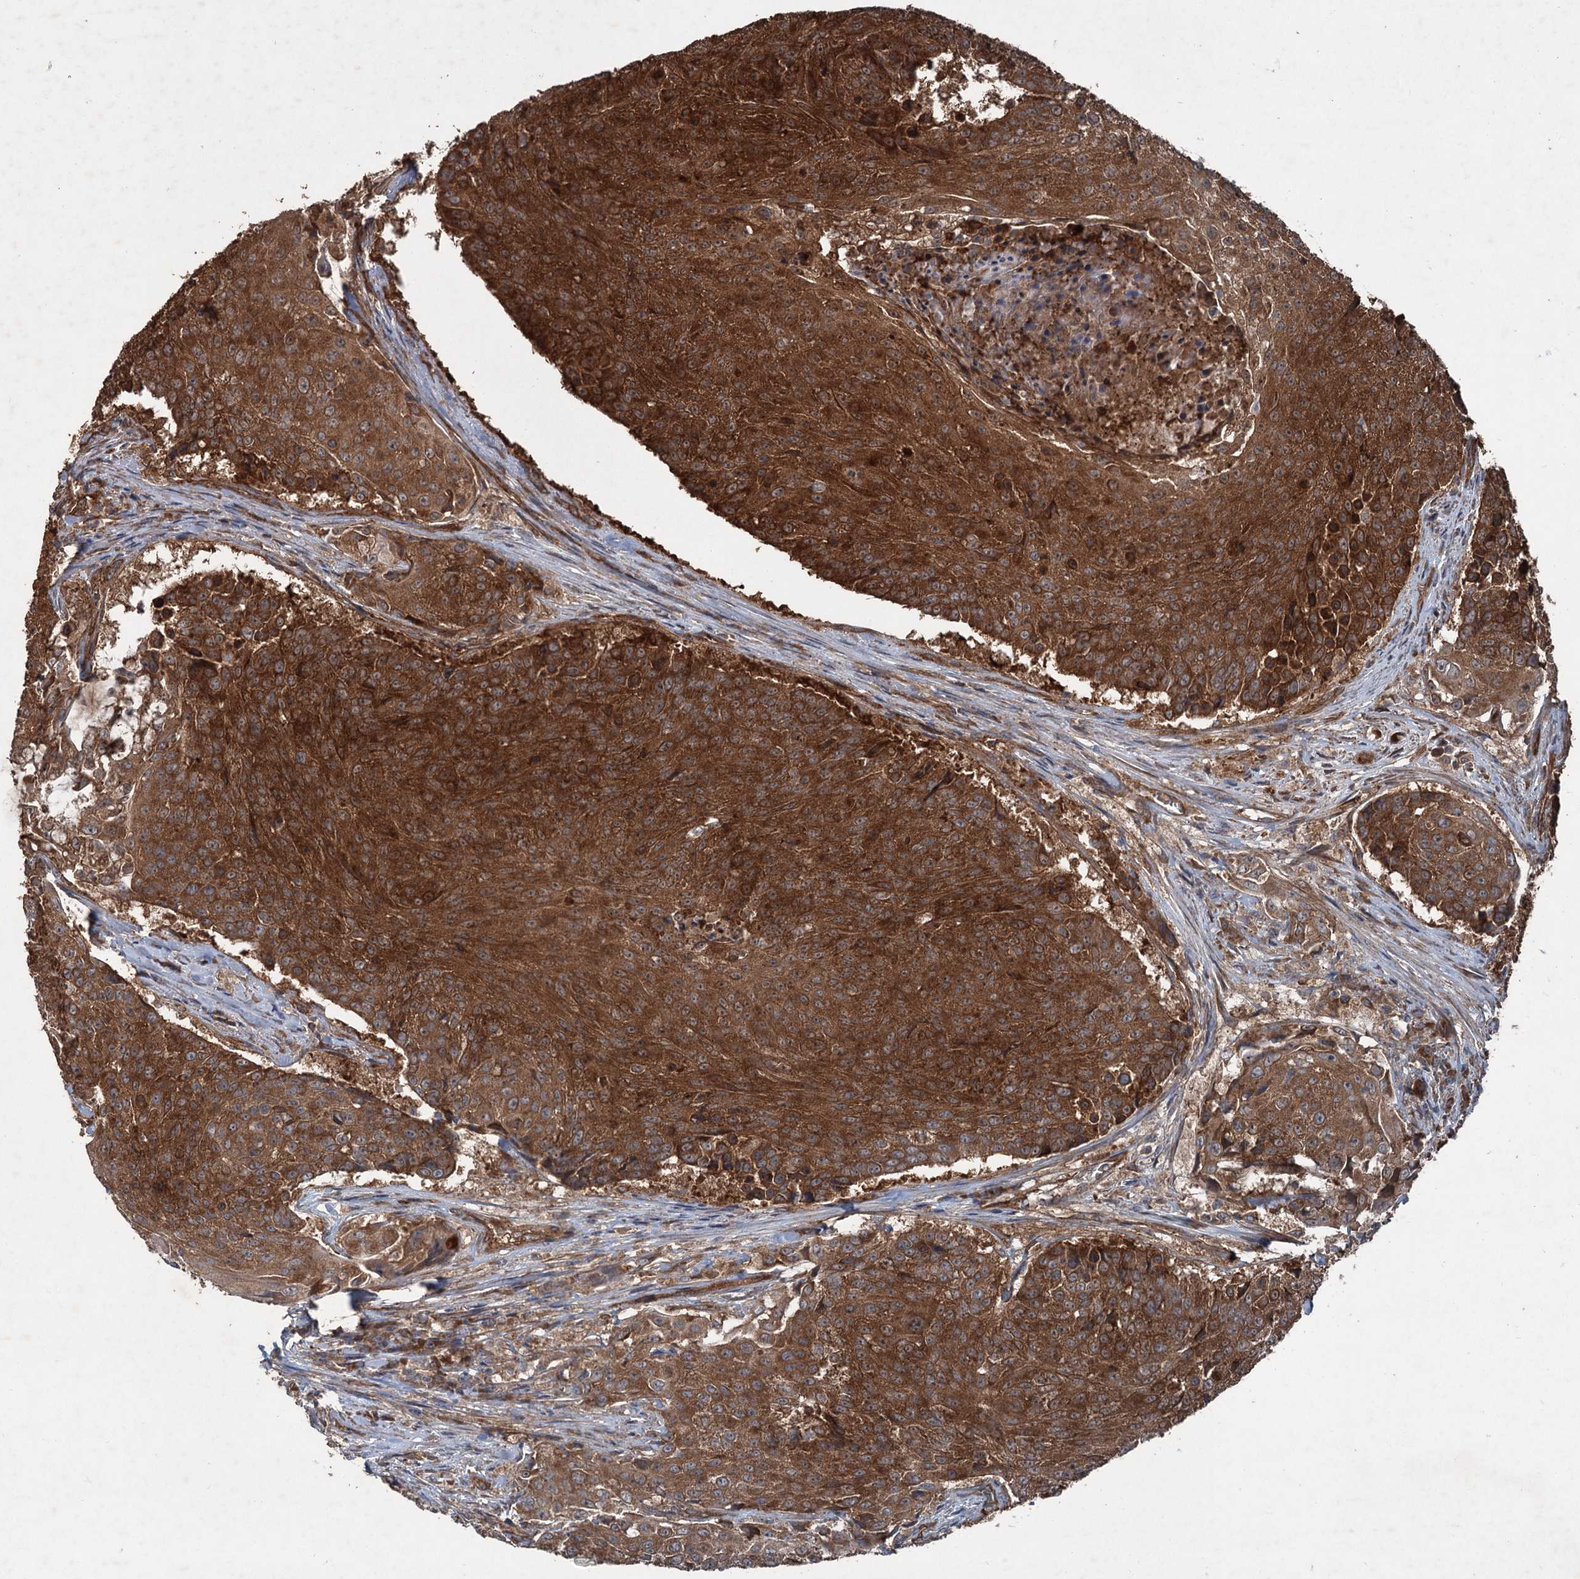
{"staining": {"intensity": "strong", "quantity": ">75%", "location": "cytoplasmic/membranous"}, "tissue": "urothelial cancer", "cell_type": "Tumor cells", "image_type": "cancer", "snomed": [{"axis": "morphology", "description": "Urothelial carcinoma, High grade"}, {"axis": "topography", "description": "Urinary bladder"}], "caption": "The histopathology image exhibits immunohistochemical staining of urothelial cancer. There is strong cytoplasmic/membranous staining is appreciated in approximately >75% of tumor cells.", "gene": "RNF214", "patient": {"sex": "female", "age": 63}}